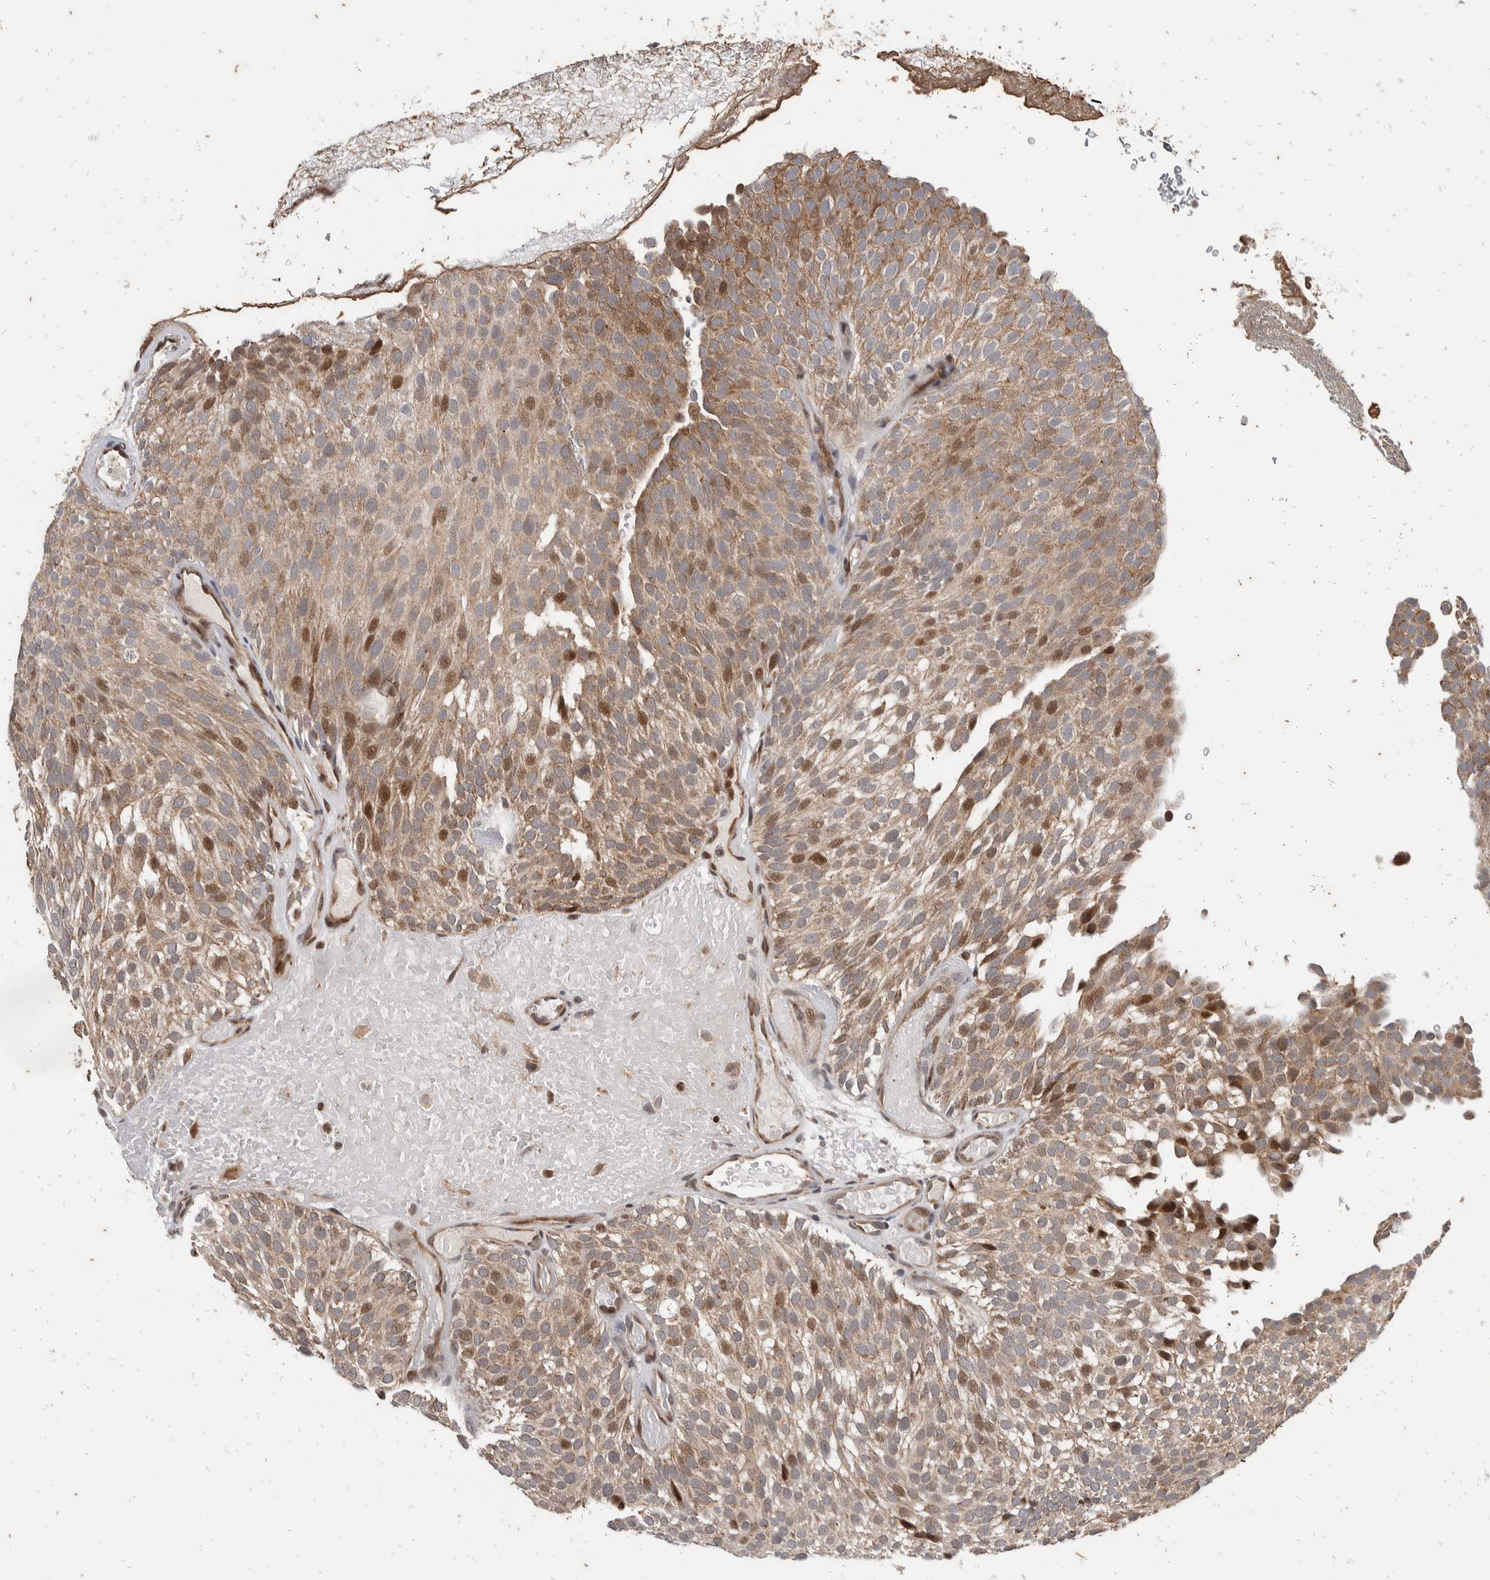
{"staining": {"intensity": "weak", "quantity": ">75%", "location": "cytoplasmic/membranous,nuclear"}, "tissue": "urothelial cancer", "cell_type": "Tumor cells", "image_type": "cancer", "snomed": [{"axis": "morphology", "description": "Urothelial carcinoma, Low grade"}, {"axis": "topography", "description": "Urinary bladder"}], "caption": "A low amount of weak cytoplasmic/membranous and nuclear staining is identified in approximately >75% of tumor cells in low-grade urothelial carcinoma tissue. (DAB (3,3'-diaminobenzidine) IHC, brown staining for protein, blue staining for nuclei).", "gene": "ATXN7L1", "patient": {"sex": "male", "age": 78}}